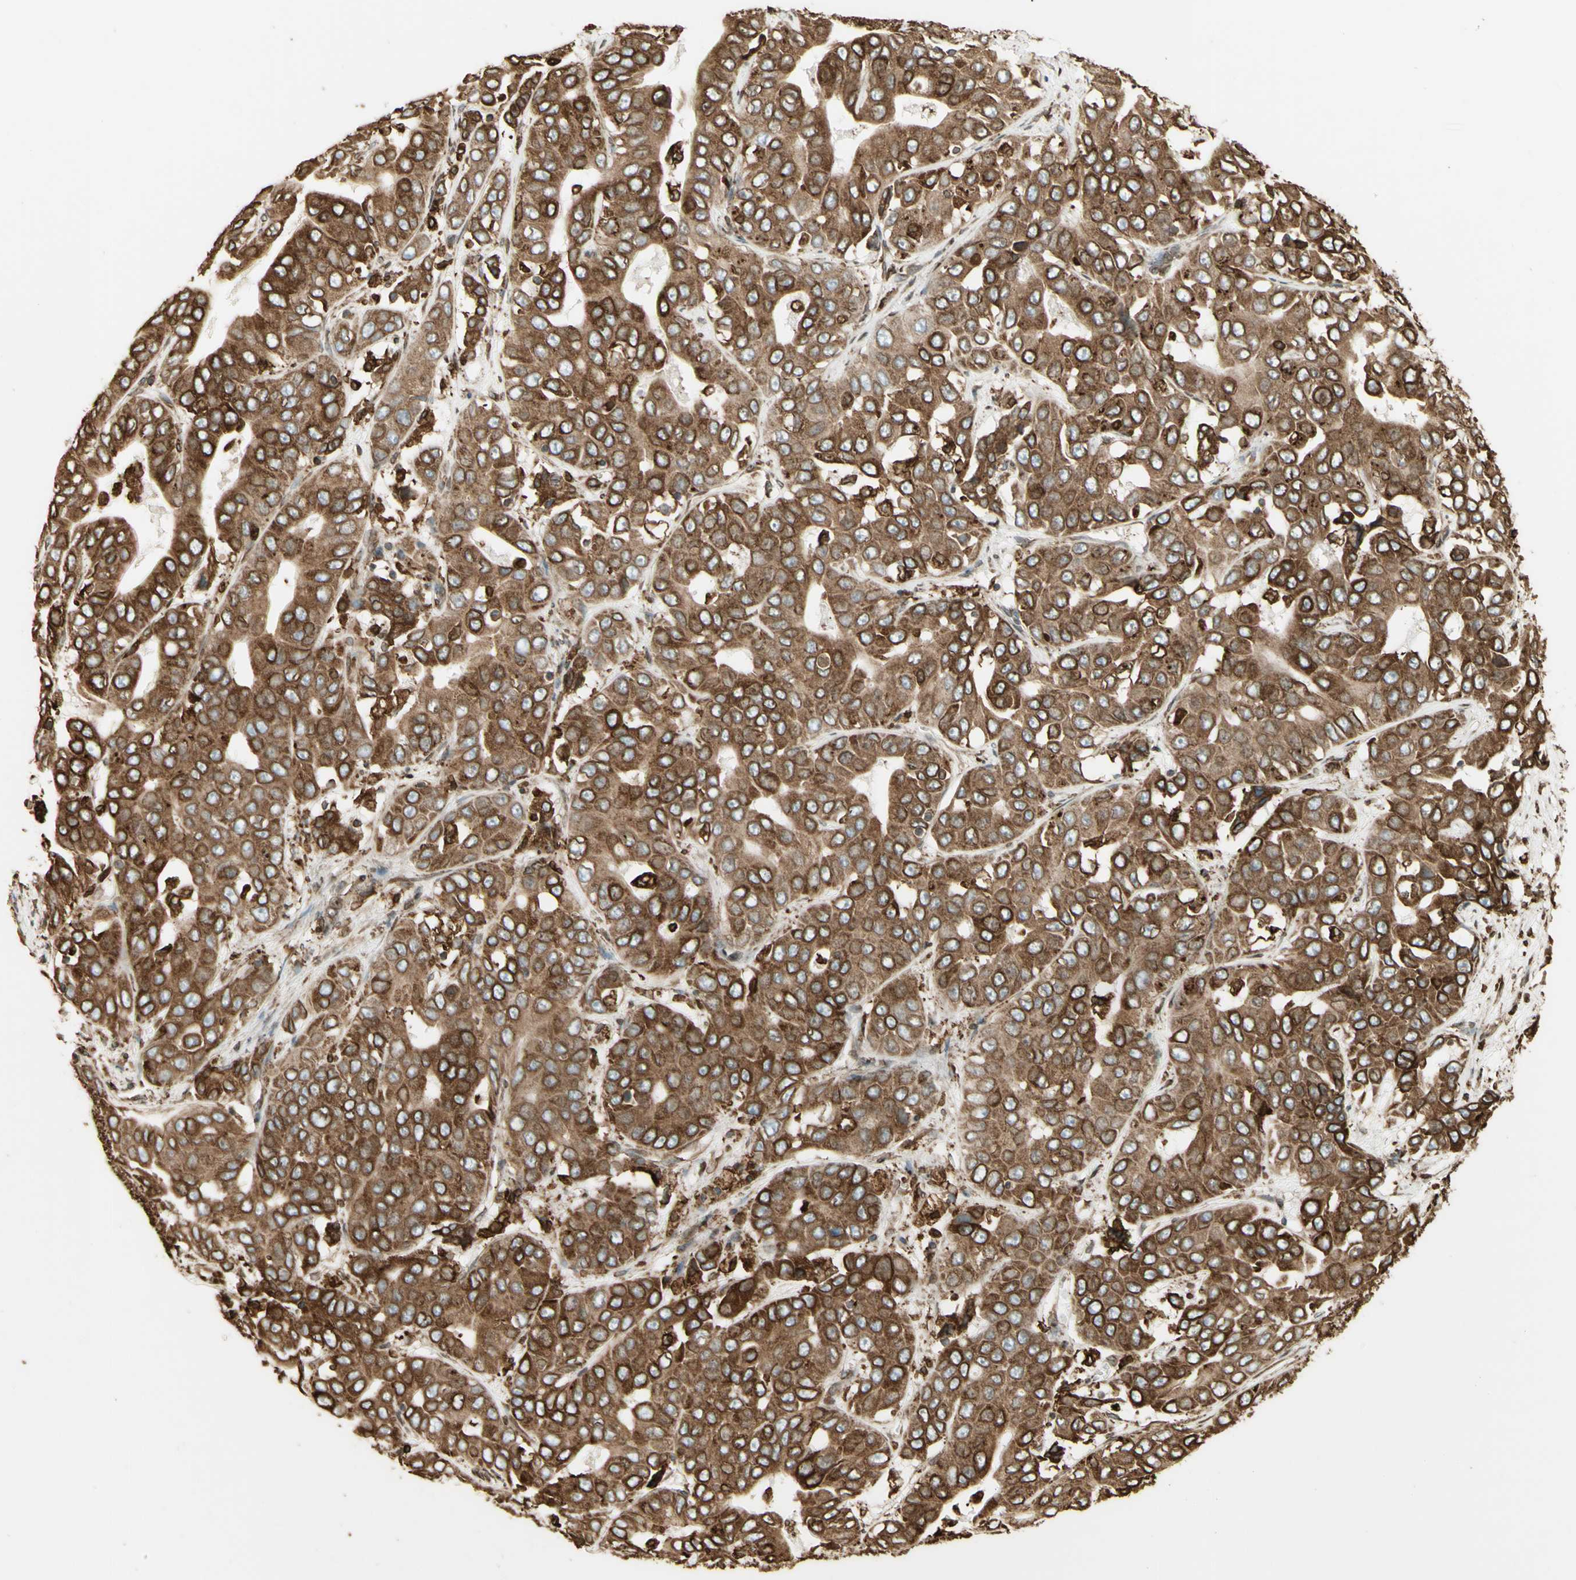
{"staining": {"intensity": "moderate", "quantity": ">75%", "location": "cytoplasmic/membranous"}, "tissue": "liver cancer", "cell_type": "Tumor cells", "image_type": "cancer", "snomed": [{"axis": "morphology", "description": "Cholangiocarcinoma"}, {"axis": "topography", "description": "Liver"}], "caption": "Liver cancer stained for a protein (brown) shows moderate cytoplasmic/membranous positive expression in about >75% of tumor cells.", "gene": "CANX", "patient": {"sex": "female", "age": 52}}